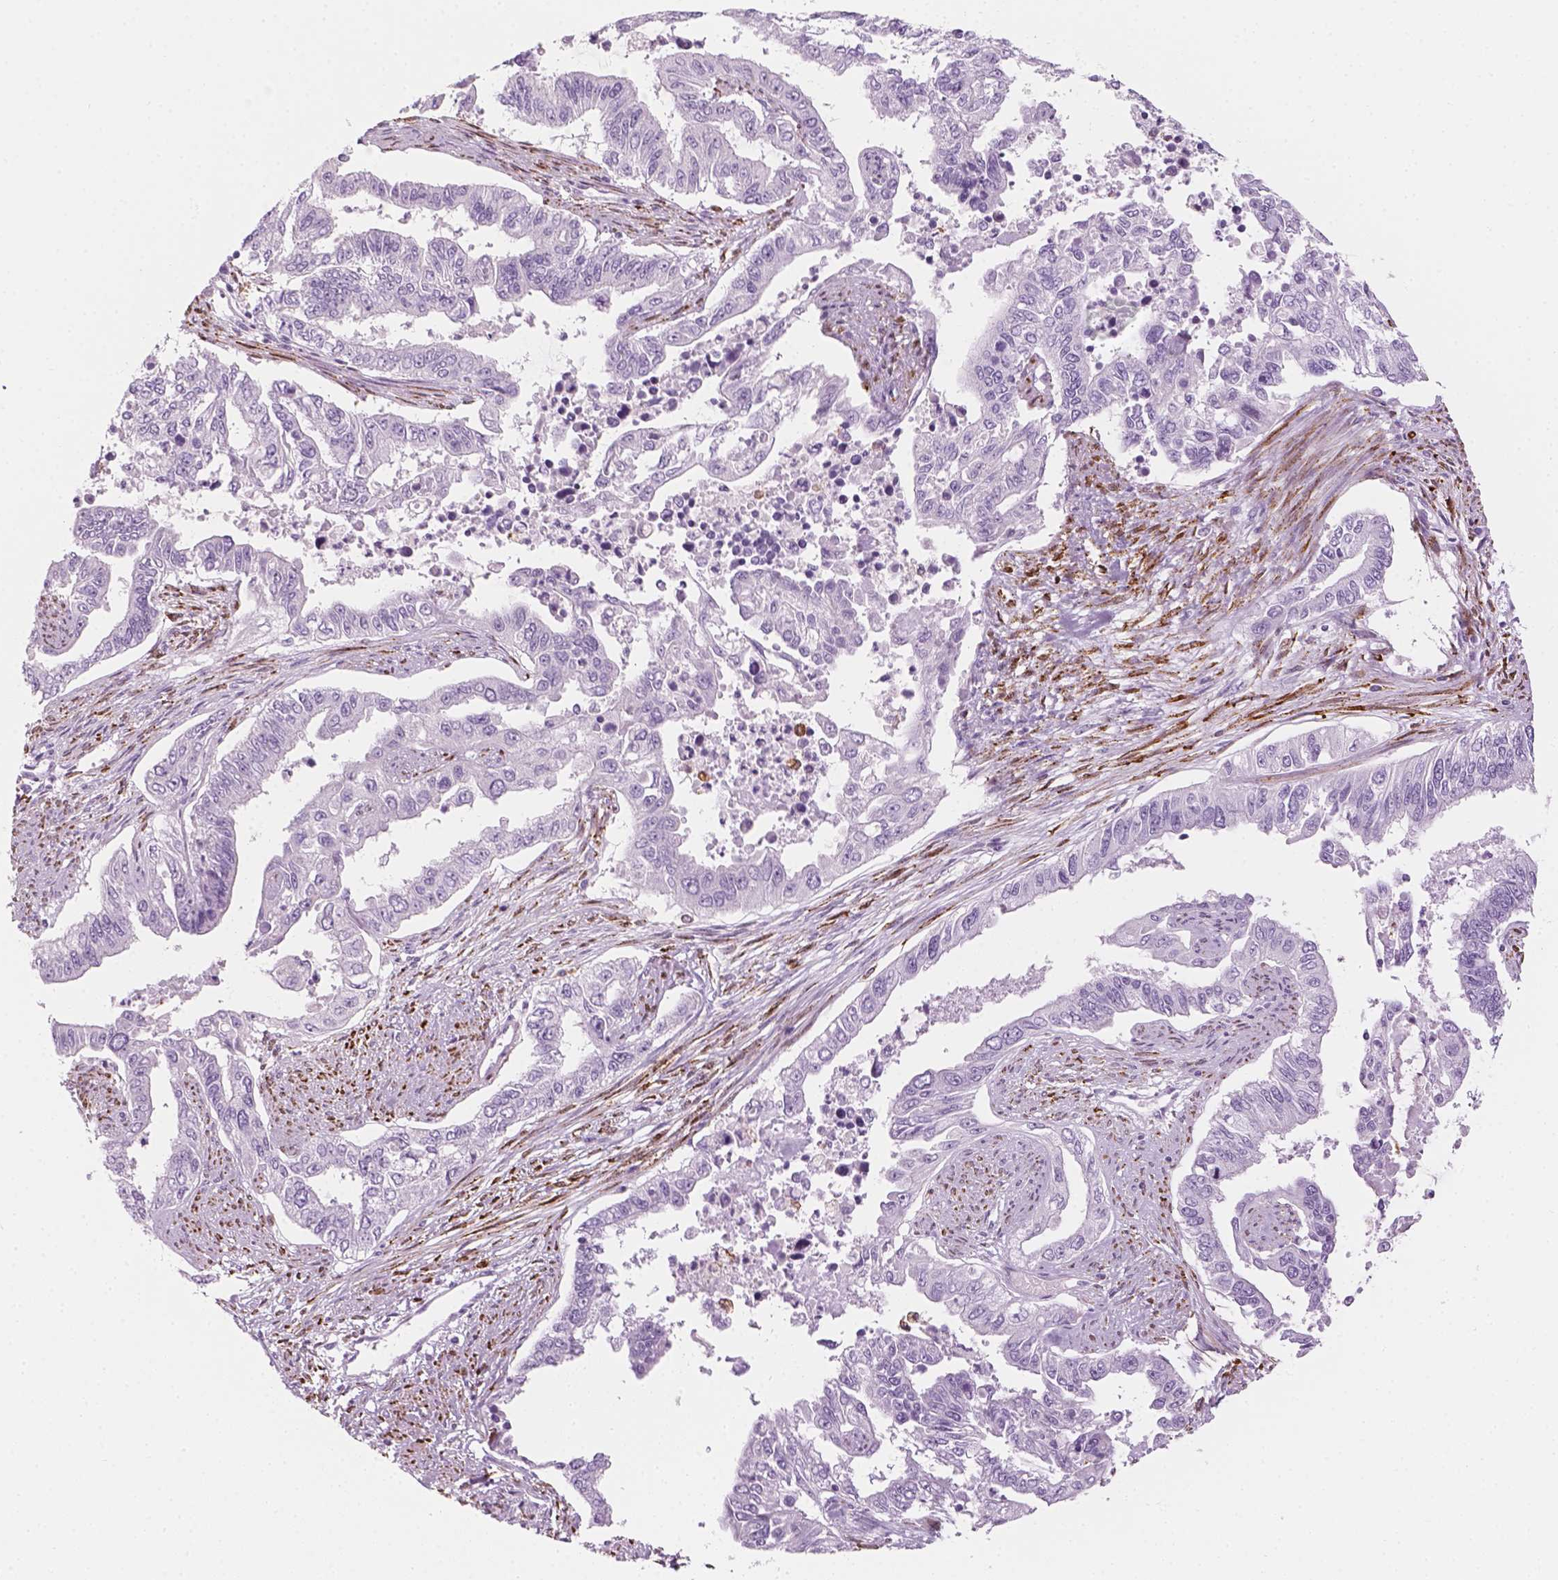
{"staining": {"intensity": "negative", "quantity": "none", "location": "none"}, "tissue": "endometrial cancer", "cell_type": "Tumor cells", "image_type": "cancer", "snomed": [{"axis": "morphology", "description": "Adenocarcinoma, NOS"}, {"axis": "topography", "description": "Uterus"}], "caption": "Endometrial cancer (adenocarcinoma) was stained to show a protein in brown. There is no significant positivity in tumor cells.", "gene": "CES1", "patient": {"sex": "female", "age": 59}}